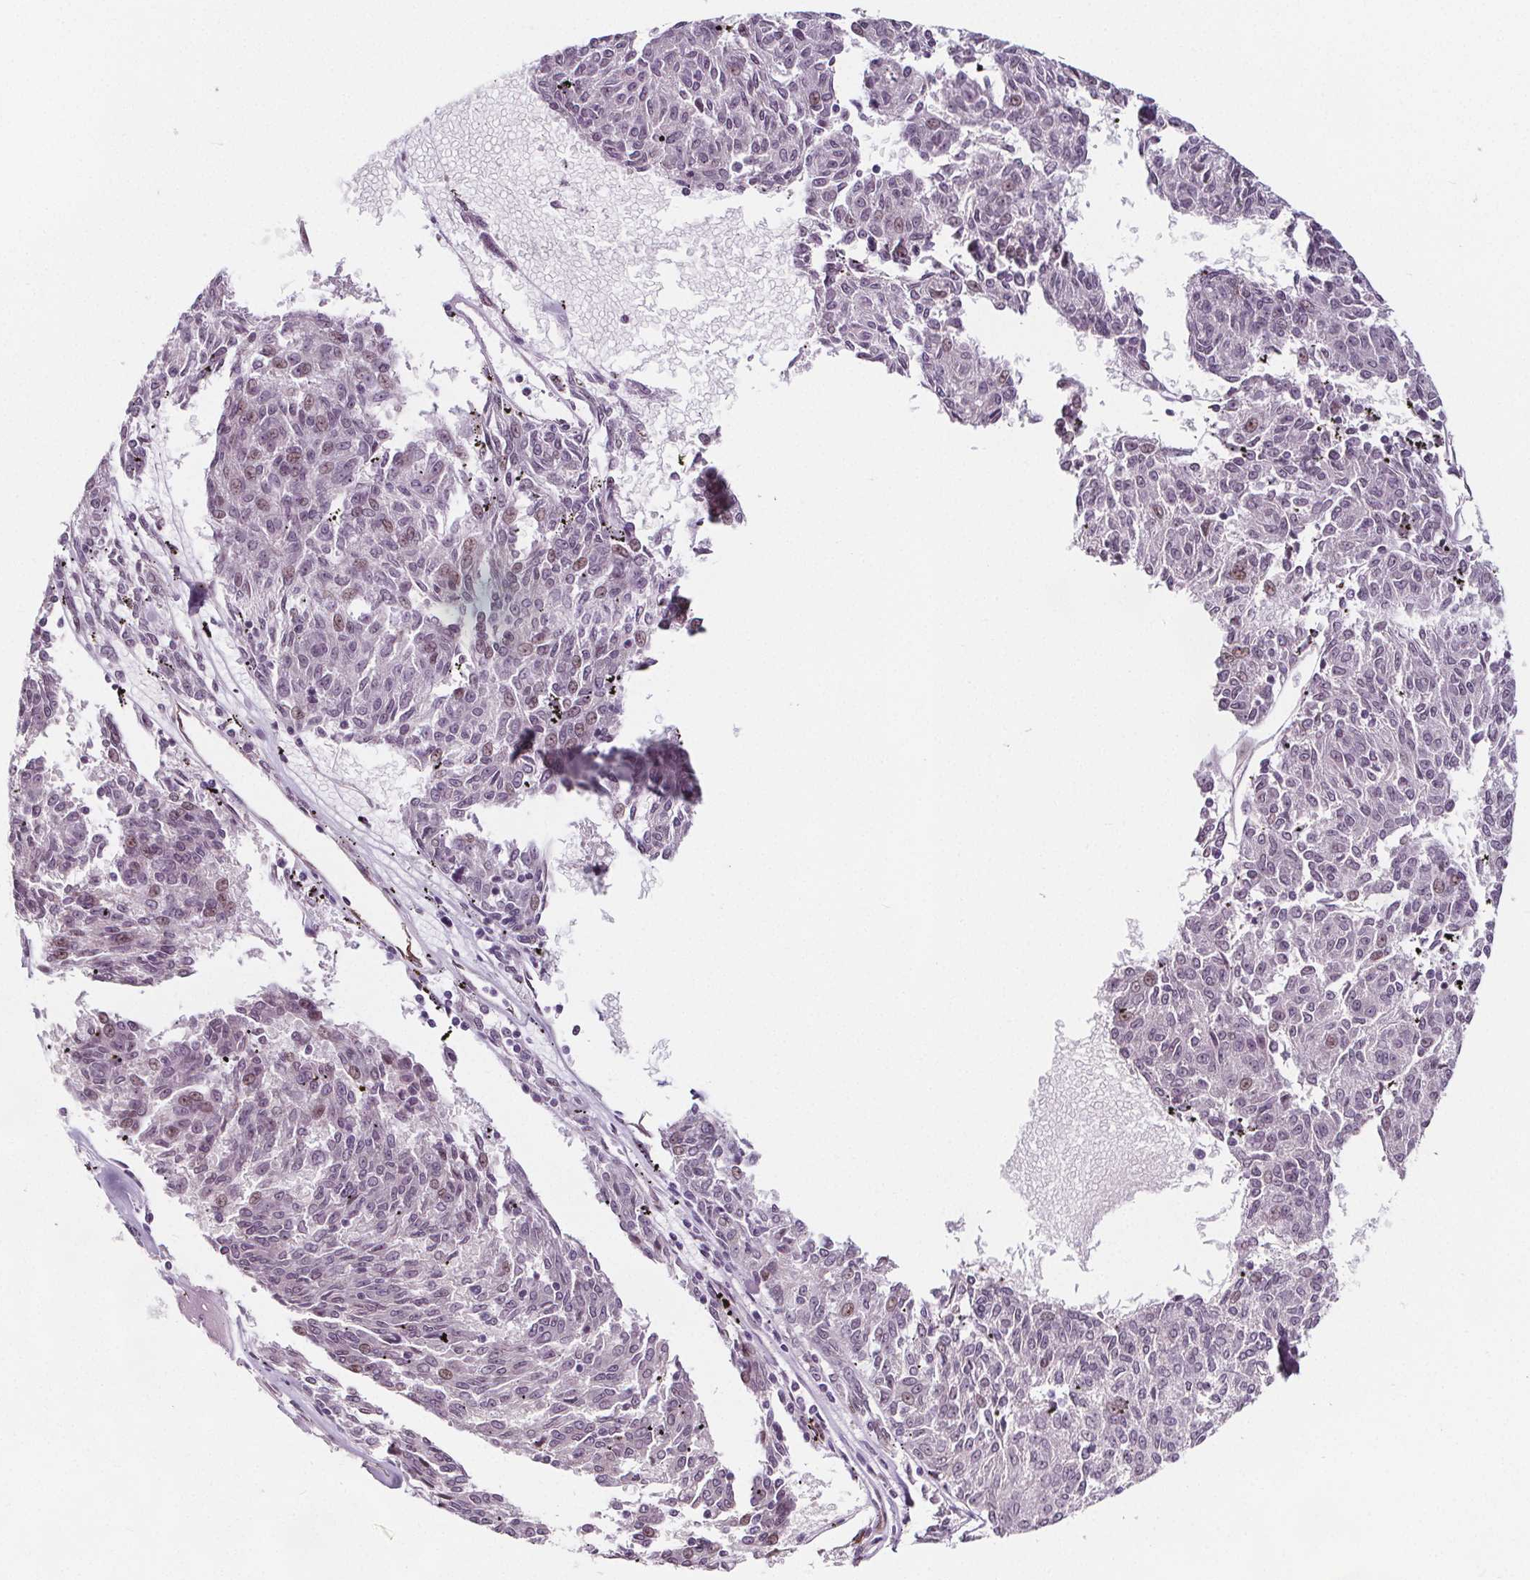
{"staining": {"intensity": "weak", "quantity": "<25%", "location": "nuclear"}, "tissue": "melanoma", "cell_type": "Tumor cells", "image_type": "cancer", "snomed": [{"axis": "morphology", "description": "Malignant melanoma, NOS"}, {"axis": "topography", "description": "Skin"}], "caption": "Melanoma was stained to show a protein in brown. There is no significant expression in tumor cells.", "gene": "HAS1", "patient": {"sex": "female", "age": 72}}